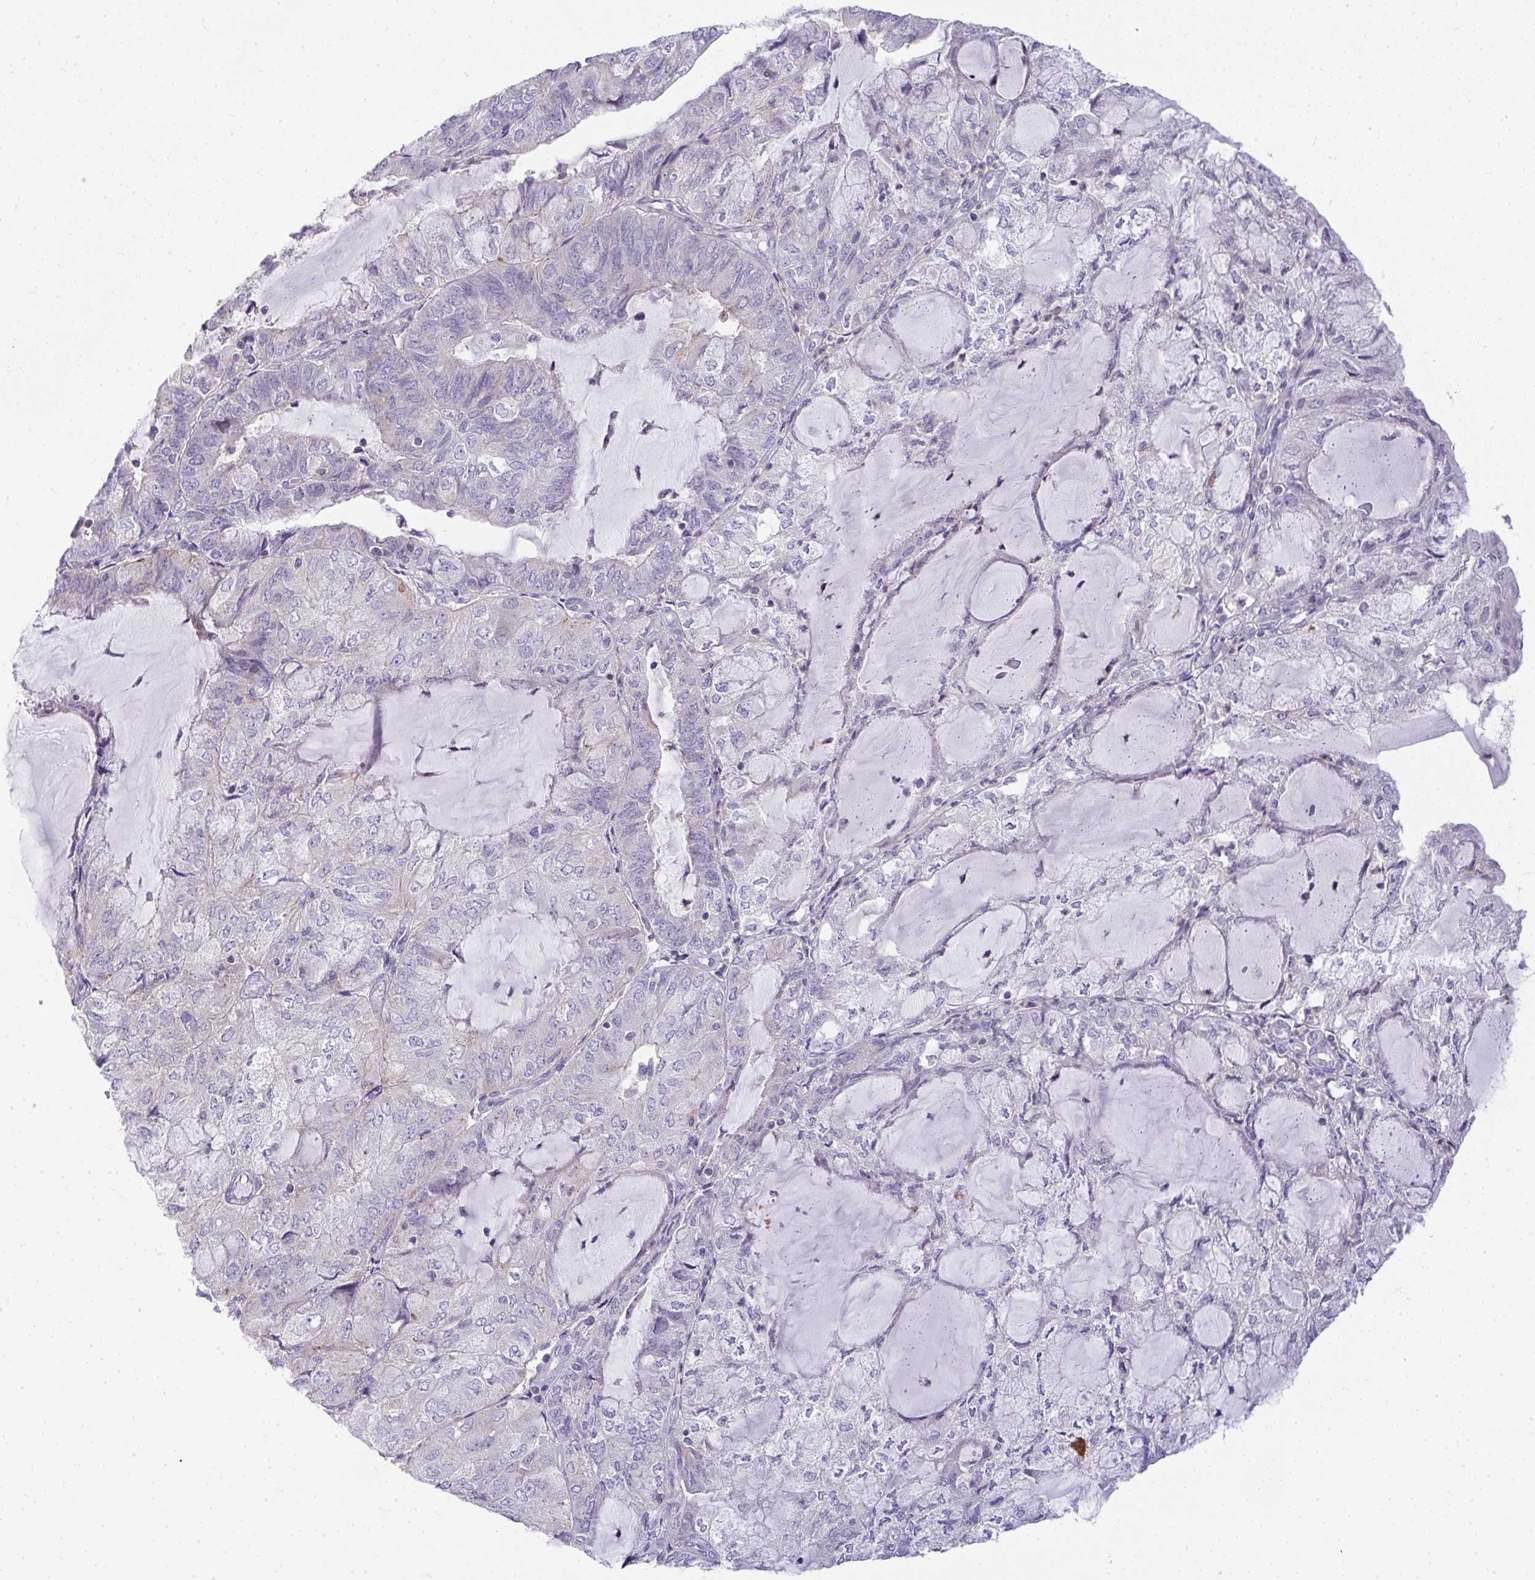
{"staining": {"intensity": "negative", "quantity": "none", "location": "none"}, "tissue": "endometrial cancer", "cell_type": "Tumor cells", "image_type": "cancer", "snomed": [{"axis": "morphology", "description": "Adenocarcinoma, NOS"}, {"axis": "topography", "description": "Endometrium"}], "caption": "DAB immunohistochemical staining of endometrial cancer (adenocarcinoma) shows no significant expression in tumor cells.", "gene": "VPS4B", "patient": {"sex": "female", "age": 81}}